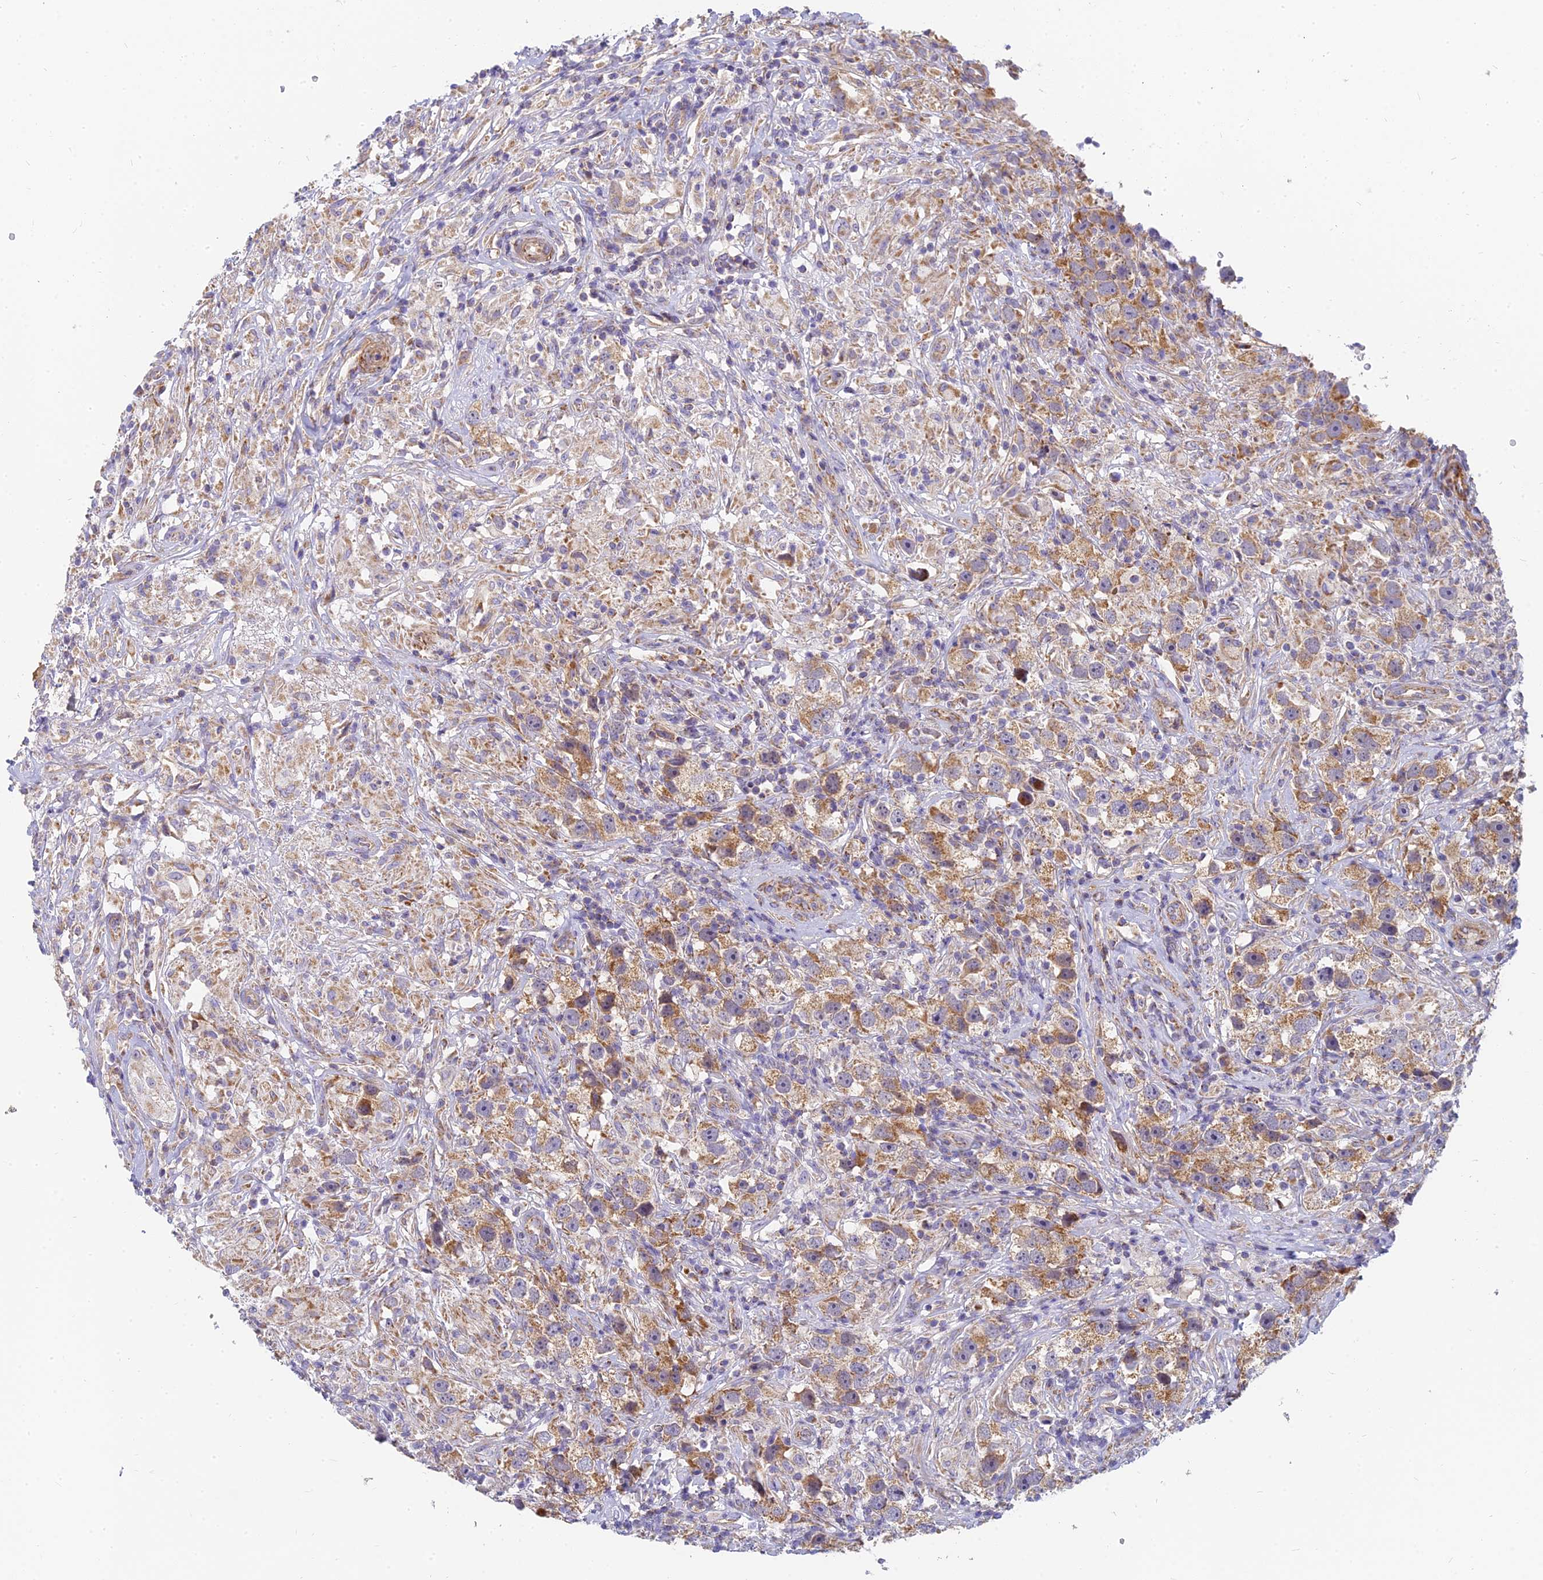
{"staining": {"intensity": "moderate", "quantity": ">75%", "location": "cytoplasmic/membranous"}, "tissue": "testis cancer", "cell_type": "Tumor cells", "image_type": "cancer", "snomed": [{"axis": "morphology", "description": "Seminoma, NOS"}, {"axis": "topography", "description": "Testis"}], "caption": "IHC (DAB (3,3'-diaminobenzidine)) staining of human testis cancer (seminoma) shows moderate cytoplasmic/membranous protein positivity in approximately >75% of tumor cells.", "gene": "MRPL15", "patient": {"sex": "male", "age": 49}}